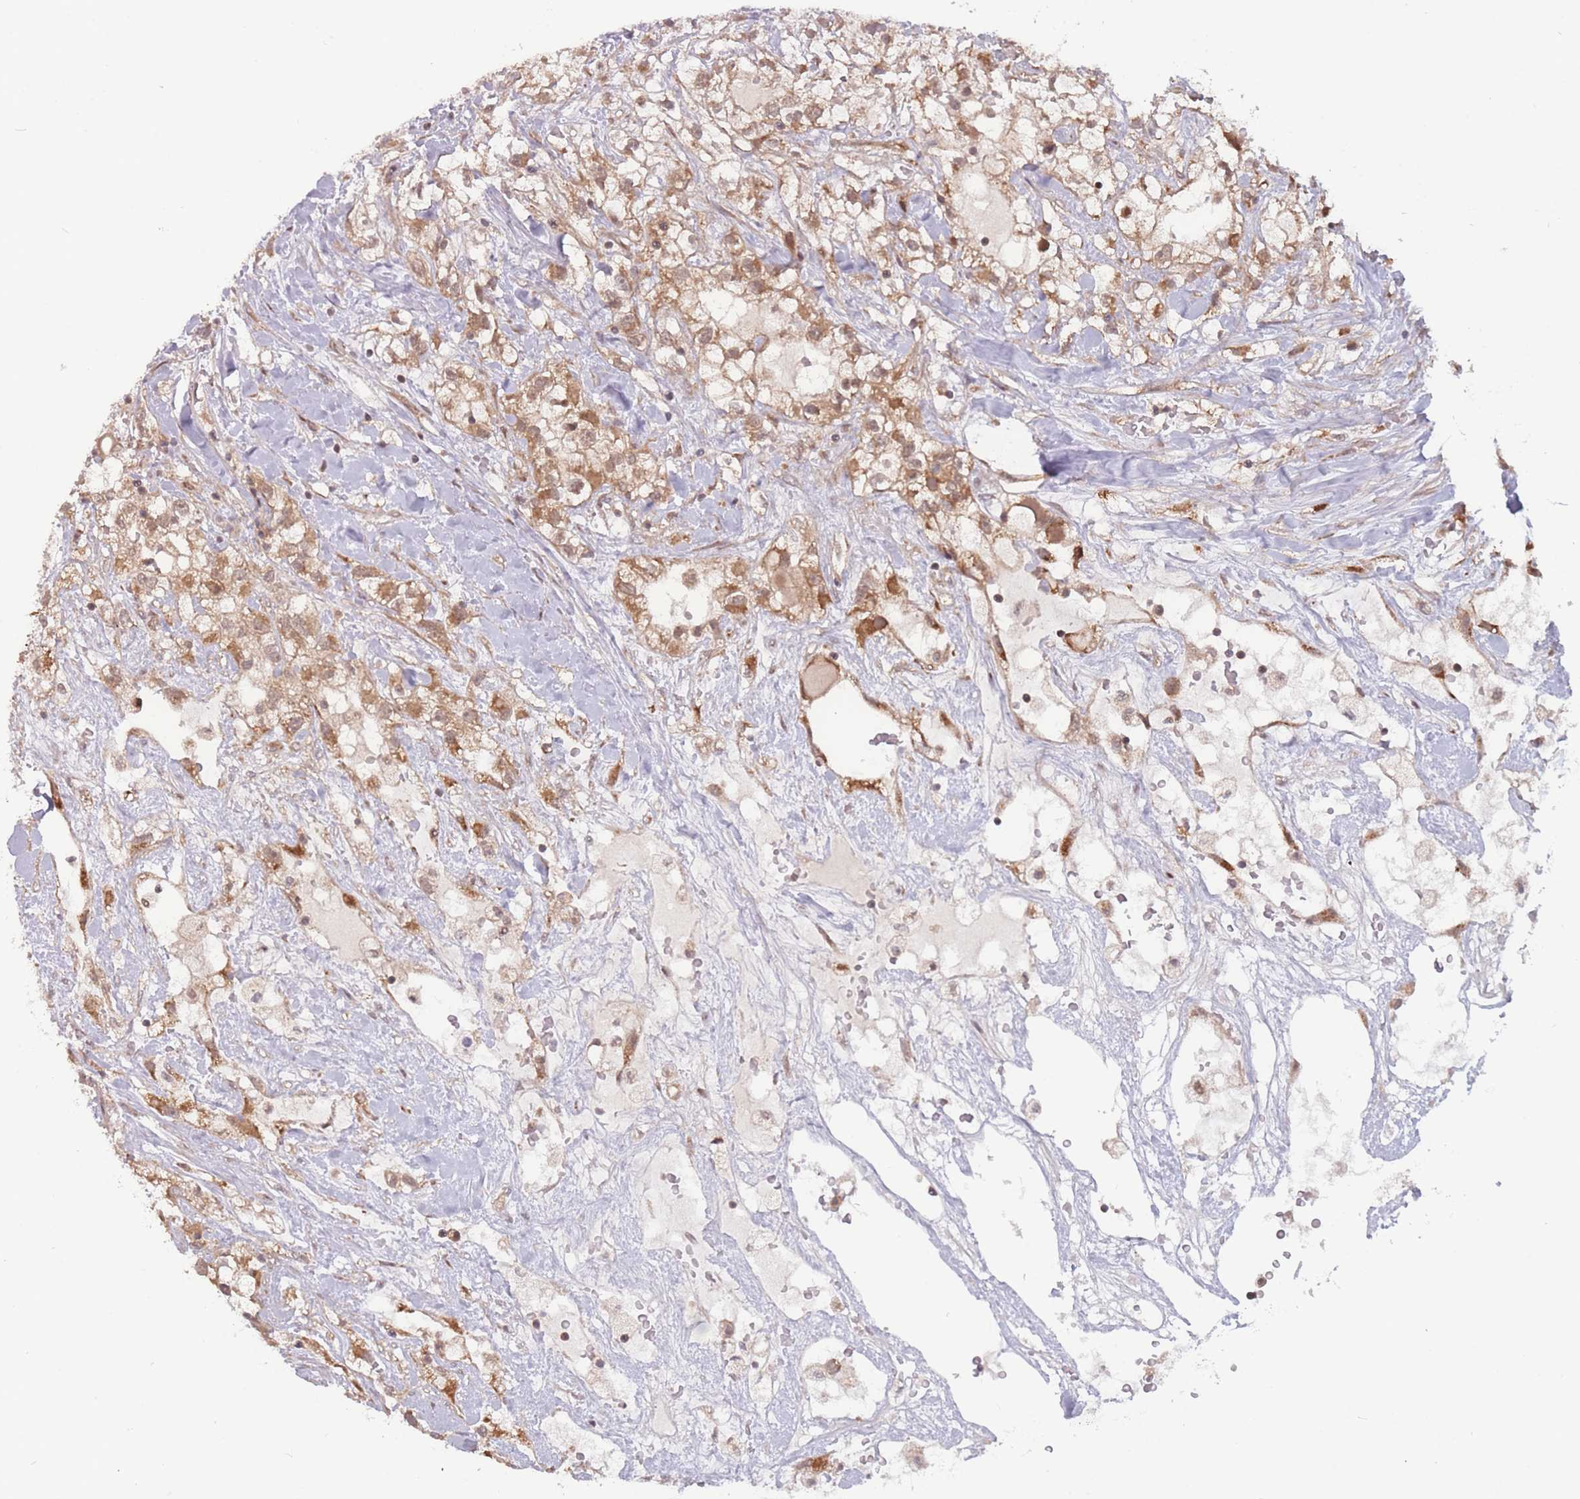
{"staining": {"intensity": "moderate", "quantity": ">75%", "location": "cytoplasmic/membranous"}, "tissue": "renal cancer", "cell_type": "Tumor cells", "image_type": "cancer", "snomed": [{"axis": "morphology", "description": "Adenocarcinoma, NOS"}, {"axis": "topography", "description": "Kidney"}], "caption": "Renal cancer tissue displays moderate cytoplasmic/membranous positivity in approximately >75% of tumor cells, visualized by immunohistochemistry.", "gene": "RPS18", "patient": {"sex": "male", "age": 59}}